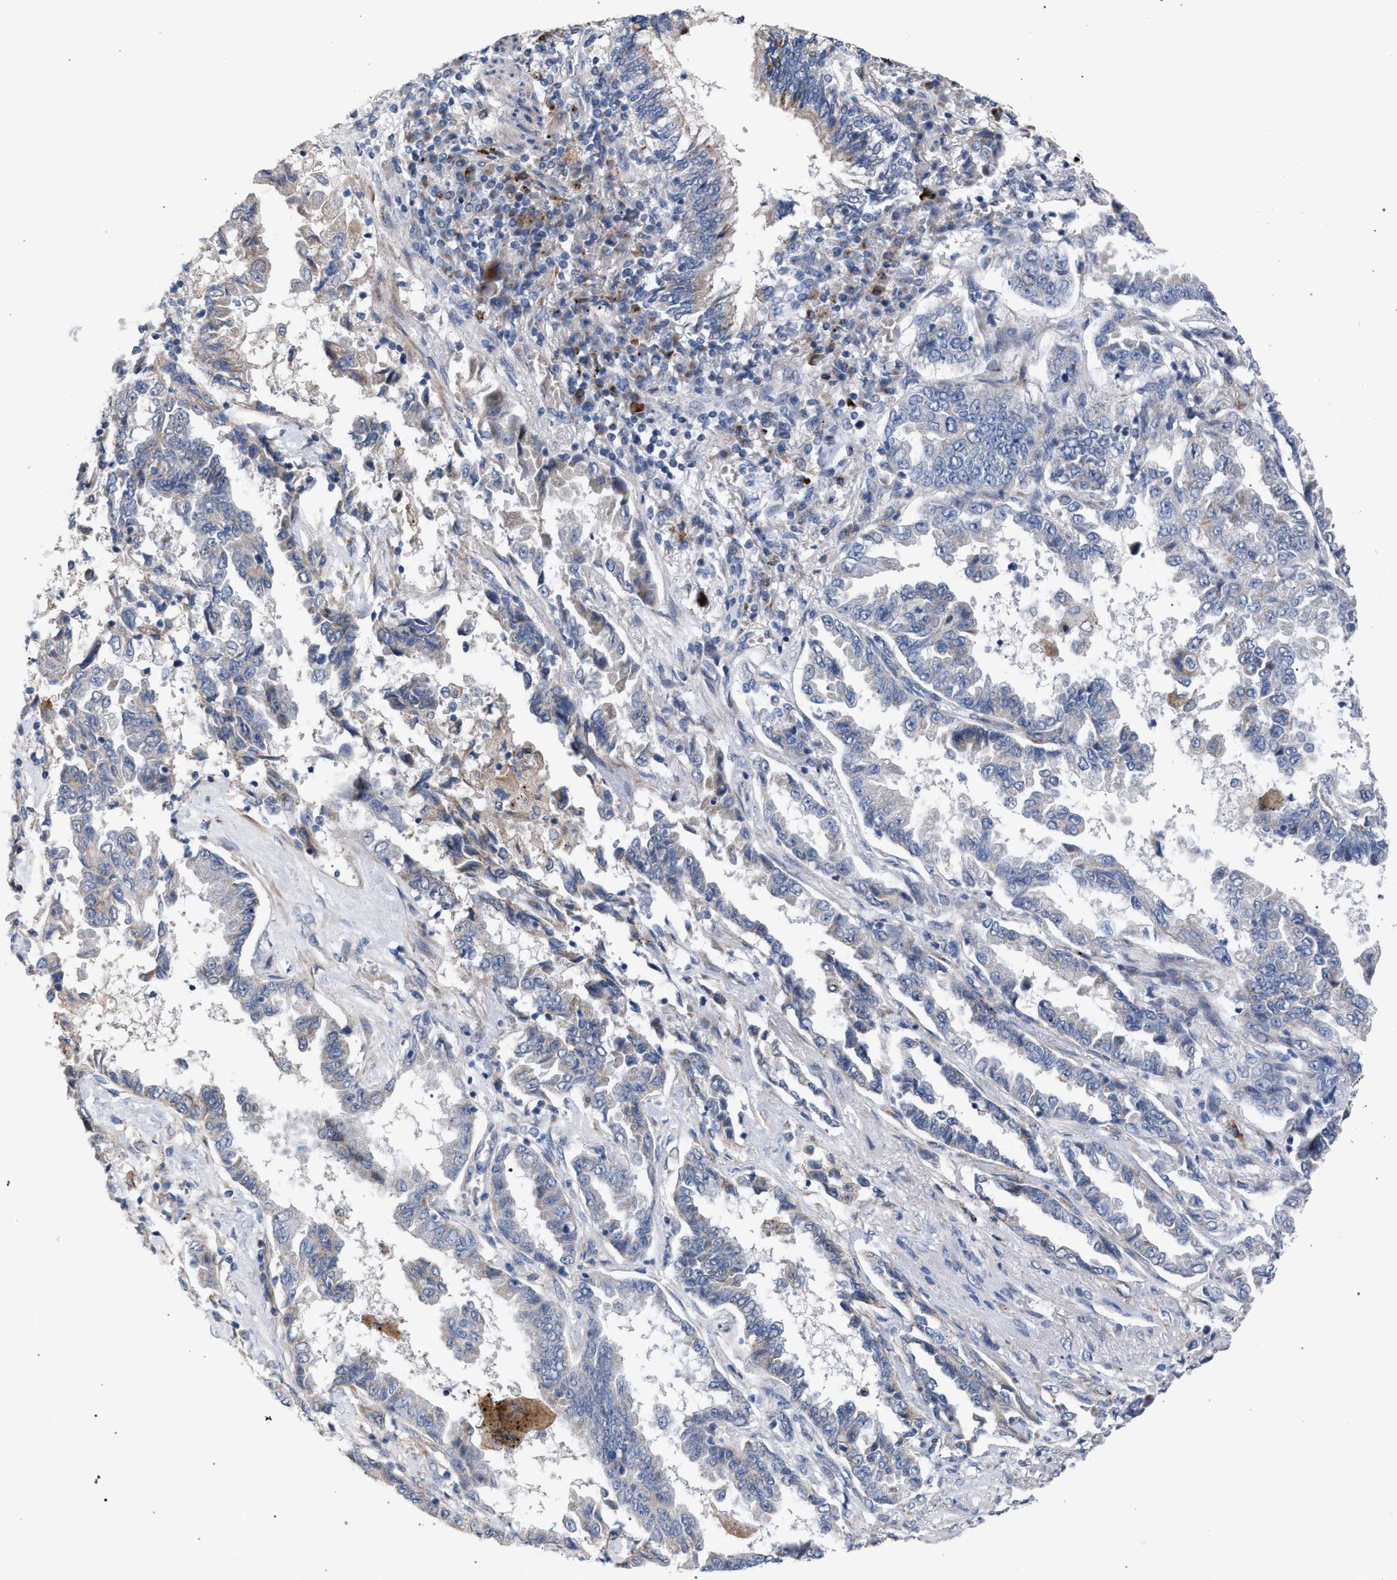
{"staining": {"intensity": "negative", "quantity": "none", "location": "none"}, "tissue": "lung cancer", "cell_type": "Tumor cells", "image_type": "cancer", "snomed": [{"axis": "morphology", "description": "Adenocarcinoma, NOS"}, {"axis": "topography", "description": "Lung"}], "caption": "A histopathology image of adenocarcinoma (lung) stained for a protein reveals no brown staining in tumor cells. Nuclei are stained in blue.", "gene": "RNF135", "patient": {"sex": "female", "age": 51}}